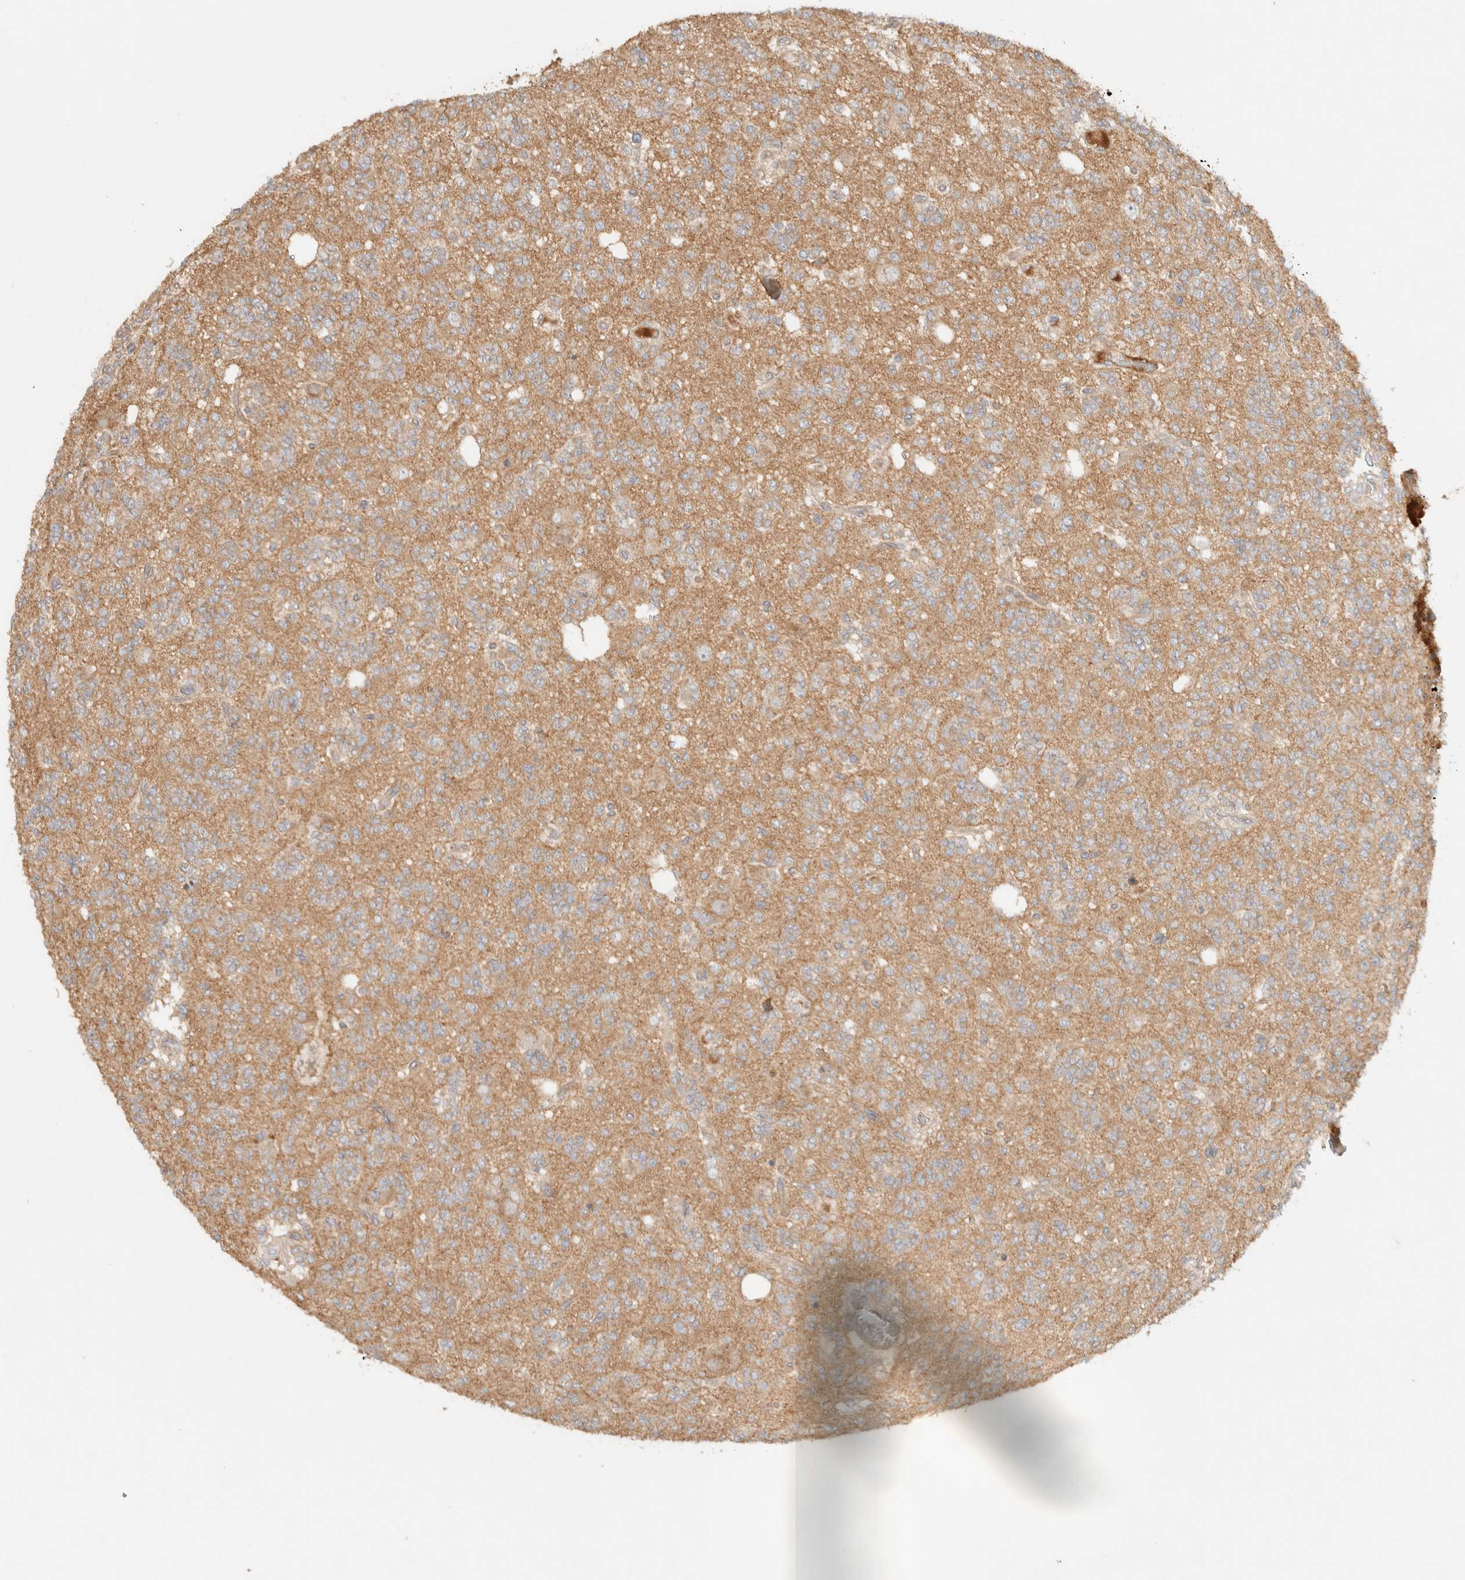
{"staining": {"intensity": "negative", "quantity": "none", "location": "none"}, "tissue": "glioma", "cell_type": "Tumor cells", "image_type": "cancer", "snomed": [{"axis": "morphology", "description": "Glioma, malignant, Low grade"}, {"axis": "topography", "description": "Brain"}], "caption": "There is no significant expression in tumor cells of low-grade glioma (malignant).", "gene": "FAM167A", "patient": {"sex": "male", "age": 38}}